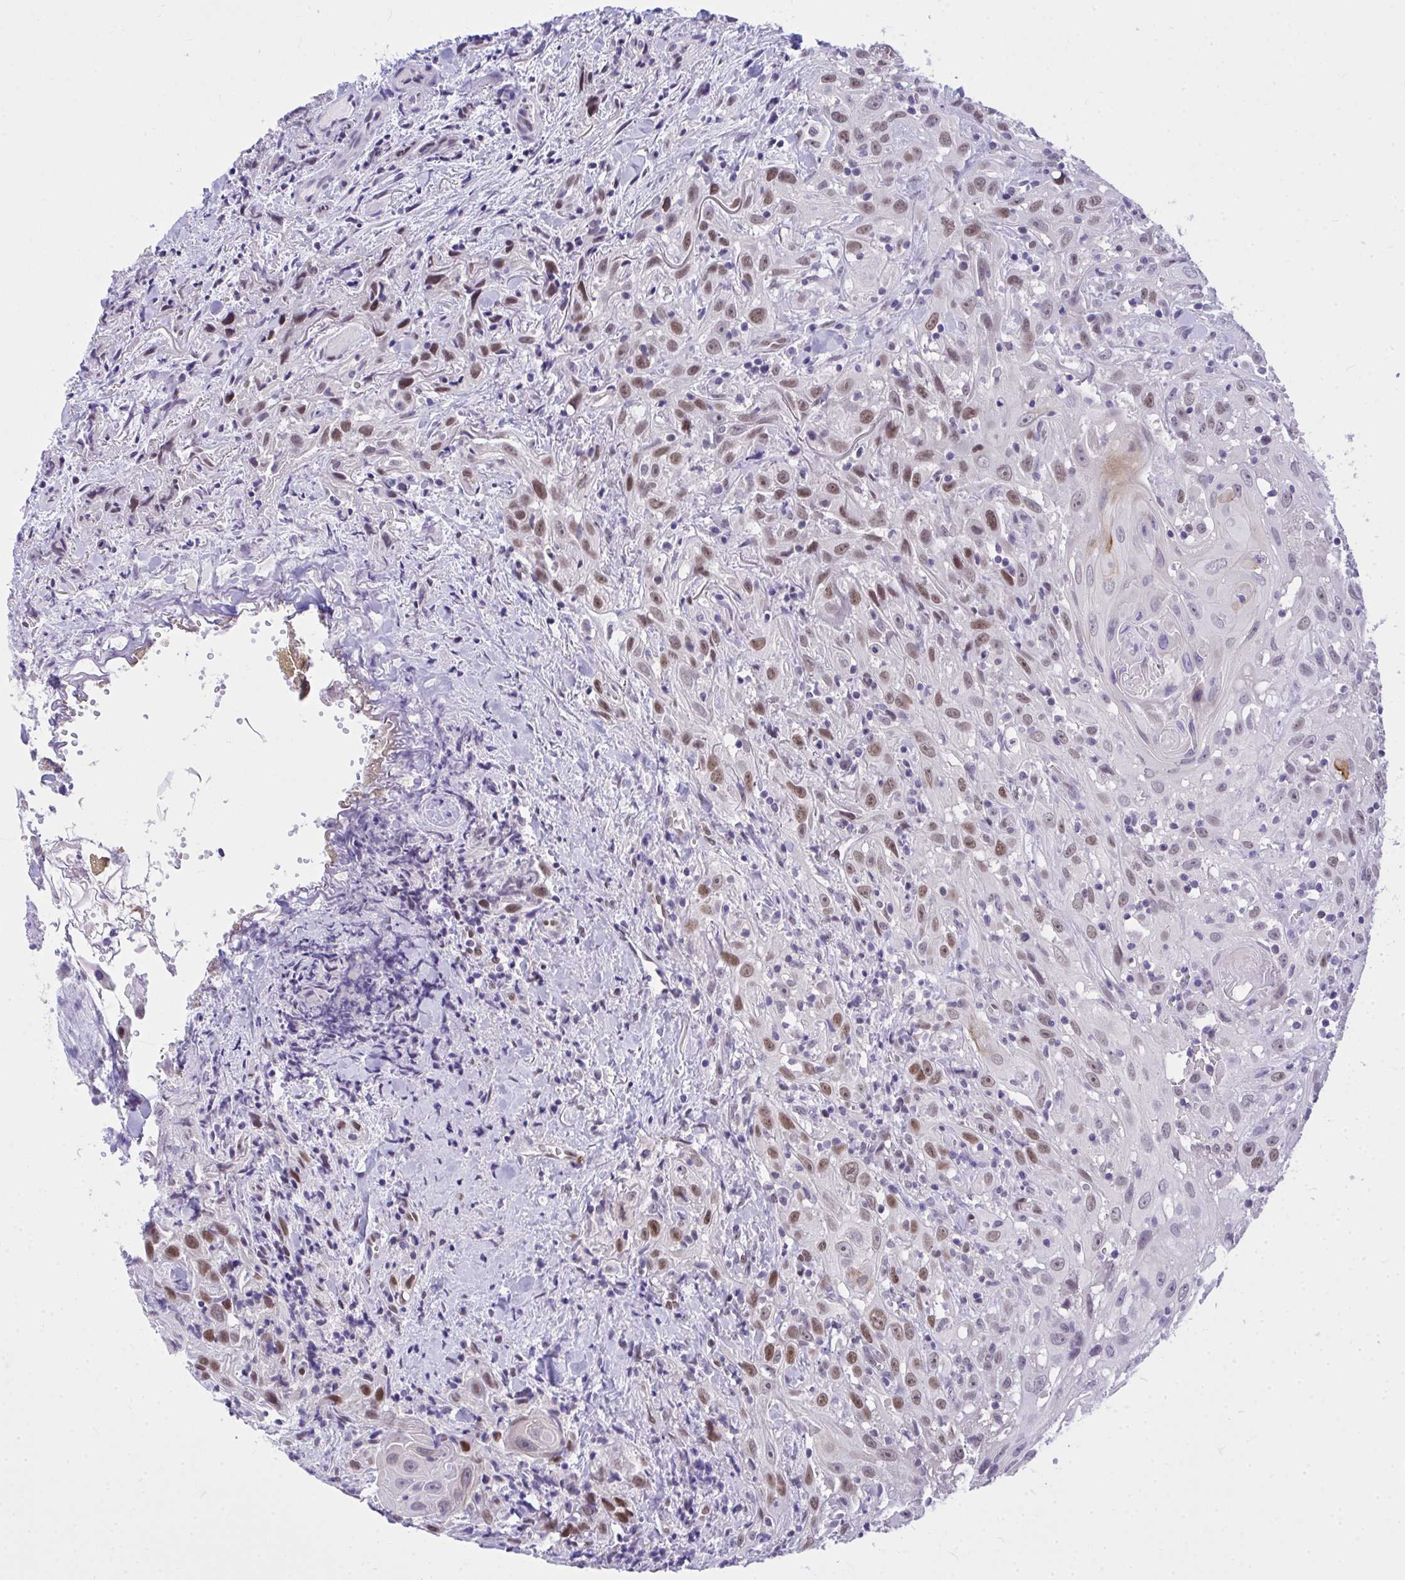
{"staining": {"intensity": "moderate", "quantity": "25%-75%", "location": "nuclear"}, "tissue": "head and neck cancer", "cell_type": "Tumor cells", "image_type": "cancer", "snomed": [{"axis": "morphology", "description": "Squamous cell carcinoma, NOS"}, {"axis": "topography", "description": "Head-Neck"}], "caption": "IHC of head and neck cancer (squamous cell carcinoma) demonstrates medium levels of moderate nuclear staining in approximately 25%-75% of tumor cells.", "gene": "TEAD4", "patient": {"sex": "female", "age": 95}}